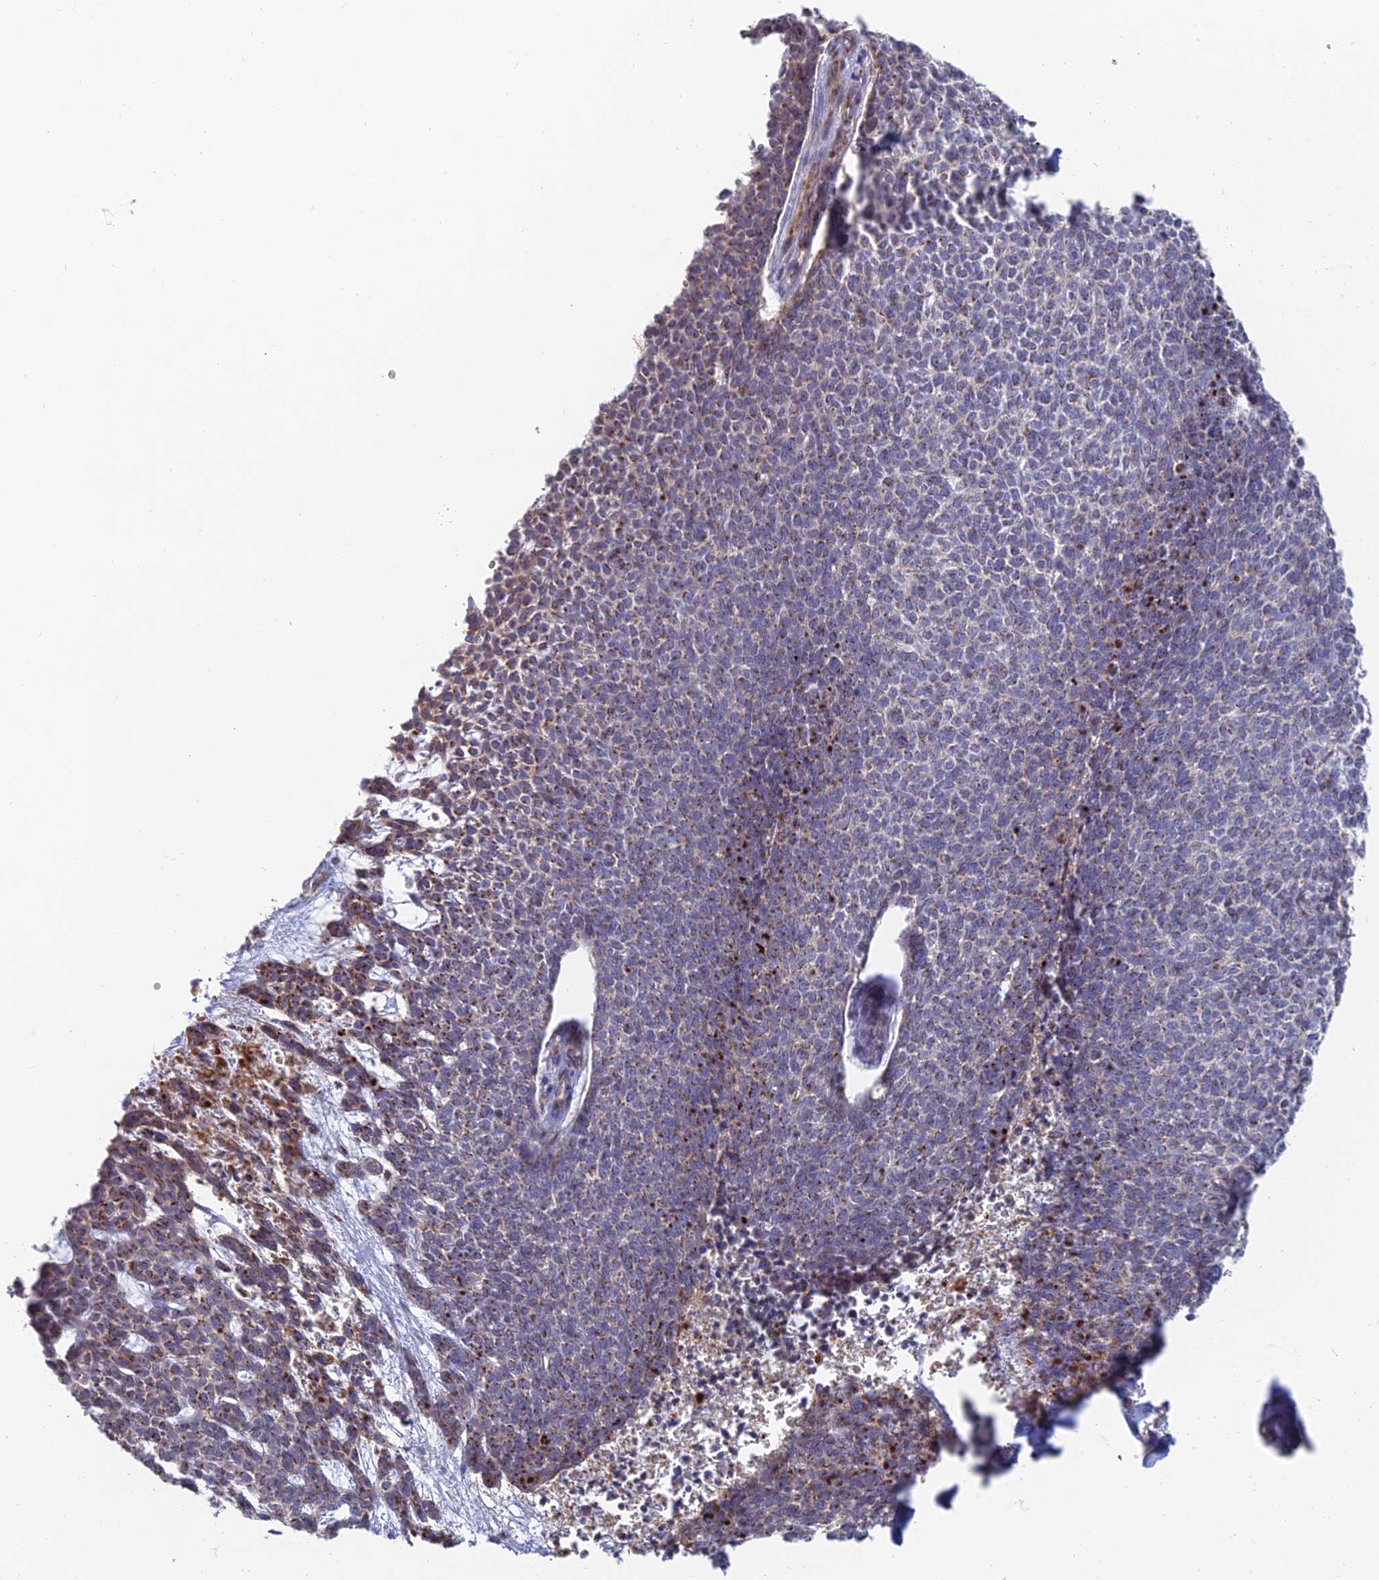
{"staining": {"intensity": "weak", "quantity": "25%-75%", "location": "cytoplasmic/membranous"}, "tissue": "skin cancer", "cell_type": "Tumor cells", "image_type": "cancer", "snomed": [{"axis": "morphology", "description": "Basal cell carcinoma"}, {"axis": "topography", "description": "Skin"}], "caption": "Immunohistochemical staining of human skin cancer displays low levels of weak cytoplasmic/membranous staining in approximately 25%-75% of tumor cells. (DAB IHC with brightfield microscopy, high magnification).", "gene": "HS2ST1", "patient": {"sex": "female", "age": 84}}